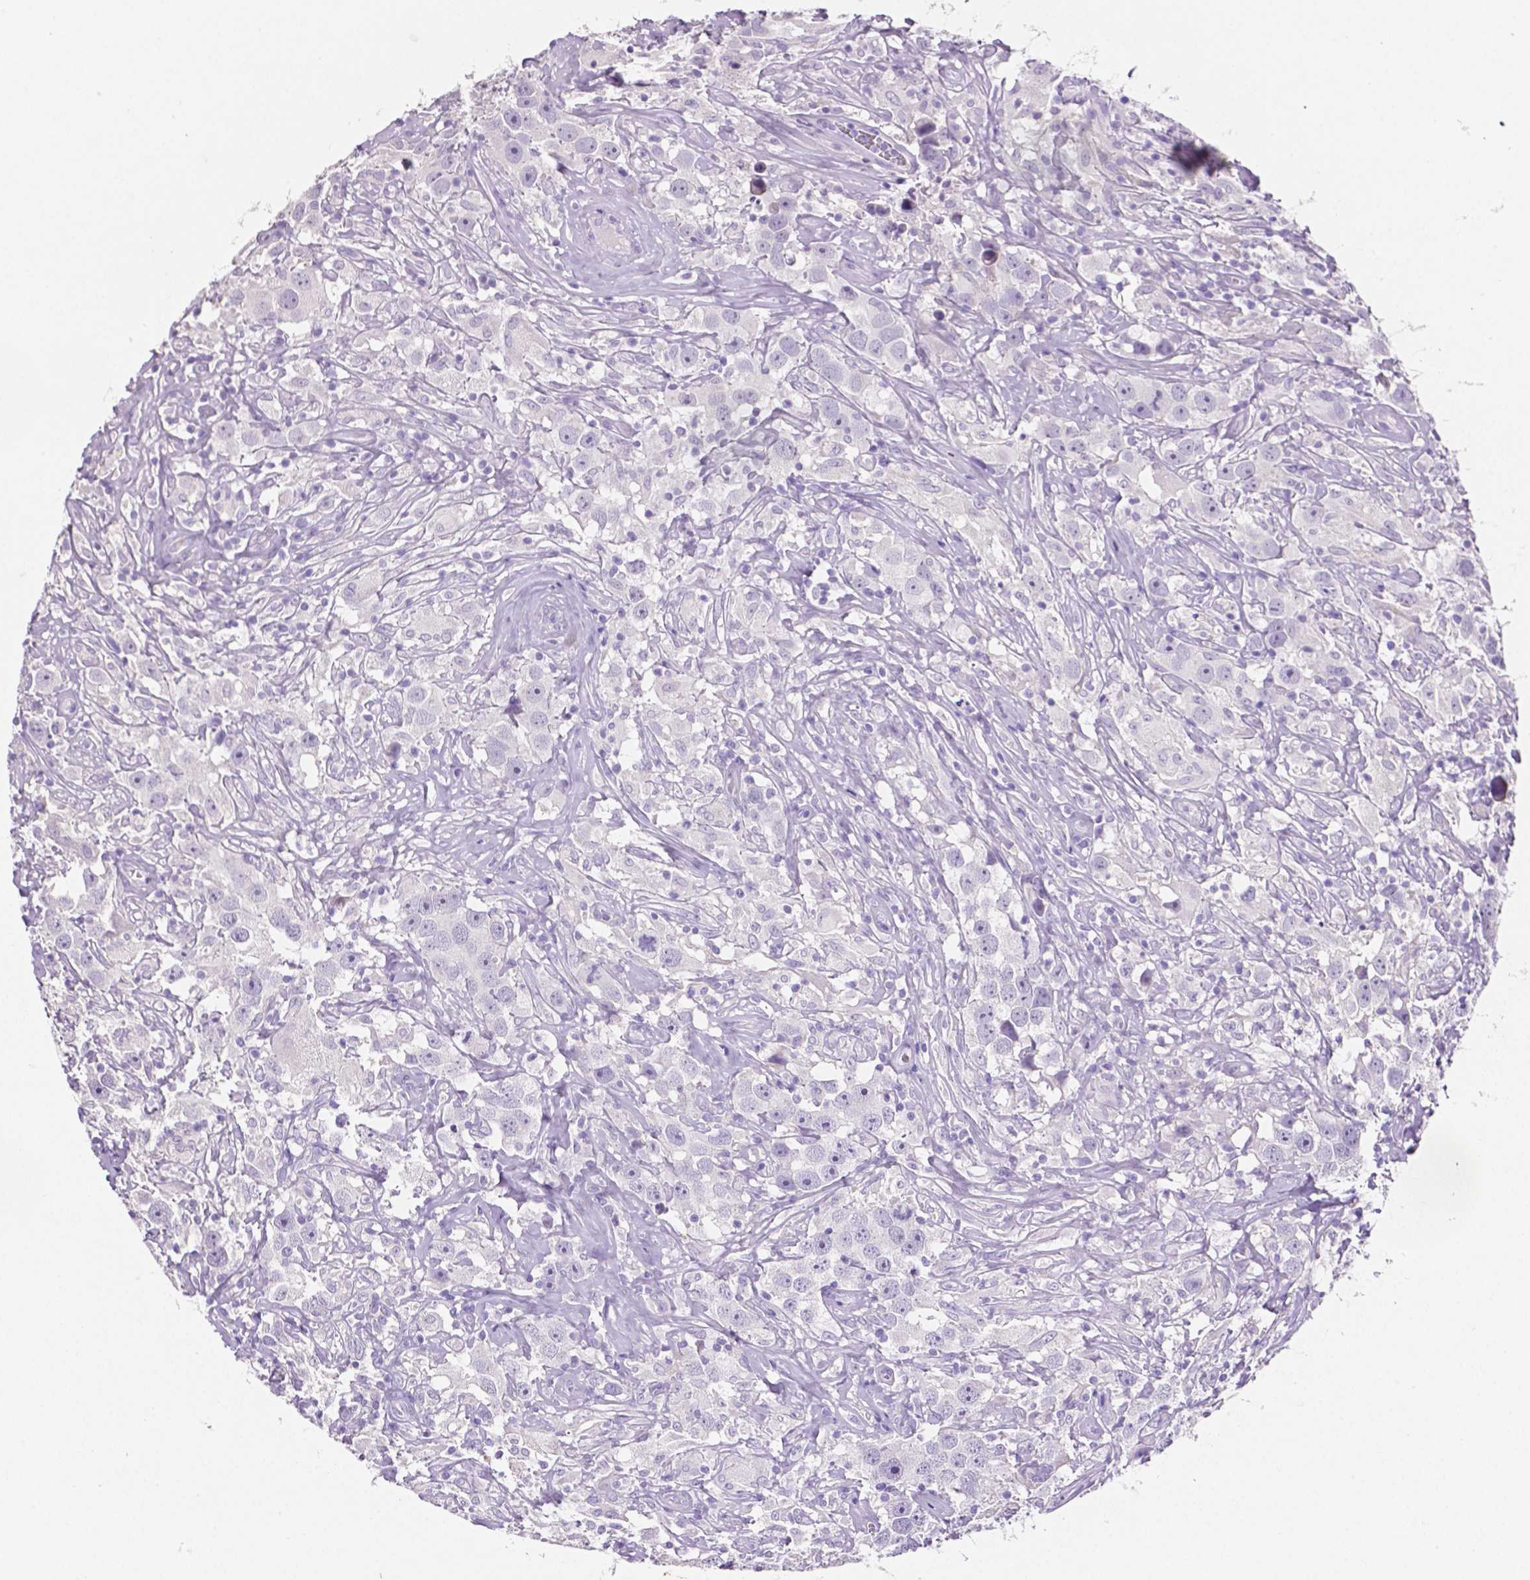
{"staining": {"intensity": "negative", "quantity": "none", "location": "none"}, "tissue": "testis cancer", "cell_type": "Tumor cells", "image_type": "cancer", "snomed": [{"axis": "morphology", "description": "Seminoma, NOS"}, {"axis": "topography", "description": "Testis"}], "caption": "Immunohistochemical staining of testis seminoma shows no significant expression in tumor cells. The staining was performed using DAB (3,3'-diaminobenzidine) to visualize the protein expression in brown, while the nuclei were stained in blue with hematoxylin (Magnification: 20x).", "gene": "SLC22A2", "patient": {"sex": "male", "age": 49}}